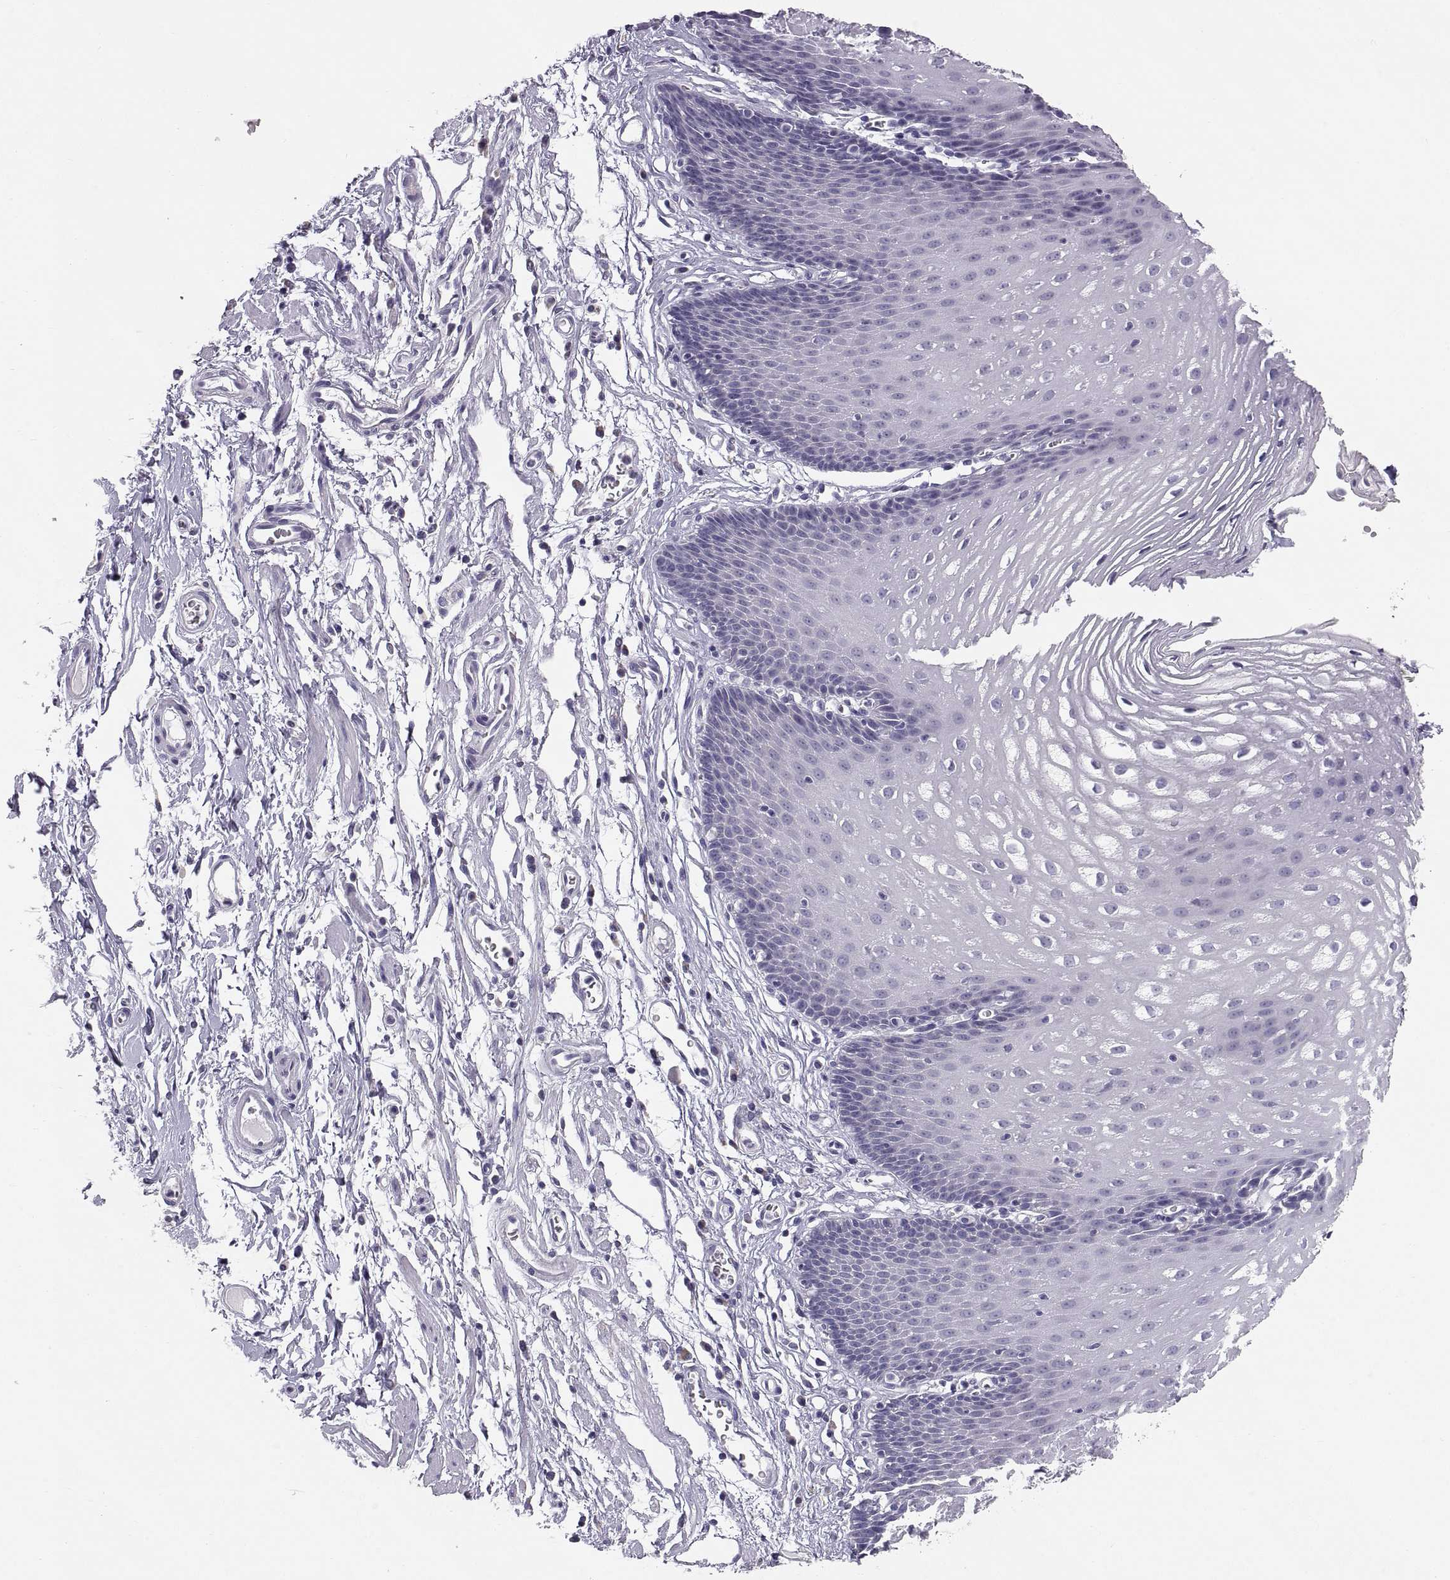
{"staining": {"intensity": "negative", "quantity": "none", "location": "none"}, "tissue": "esophagus", "cell_type": "Squamous epithelial cells", "image_type": "normal", "snomed": [{"axis": "morphology", "description": "Normal tissue, NOS"}, {"axis": "topography", "description": "Esophagus"}], "caption": "Immunohistochemistry image of unremarkable esophagus: human esophagus stained with DAB displays no significant protein staining in squamous epithelial cells. The staining was performed using DAB to visualize the protein expression in brown, while the nuclei were stained in blue with hematoxylin (Magnification: 20x).", "gene": "TNNC1", "patient": {"sex": "male", "age": 72}}